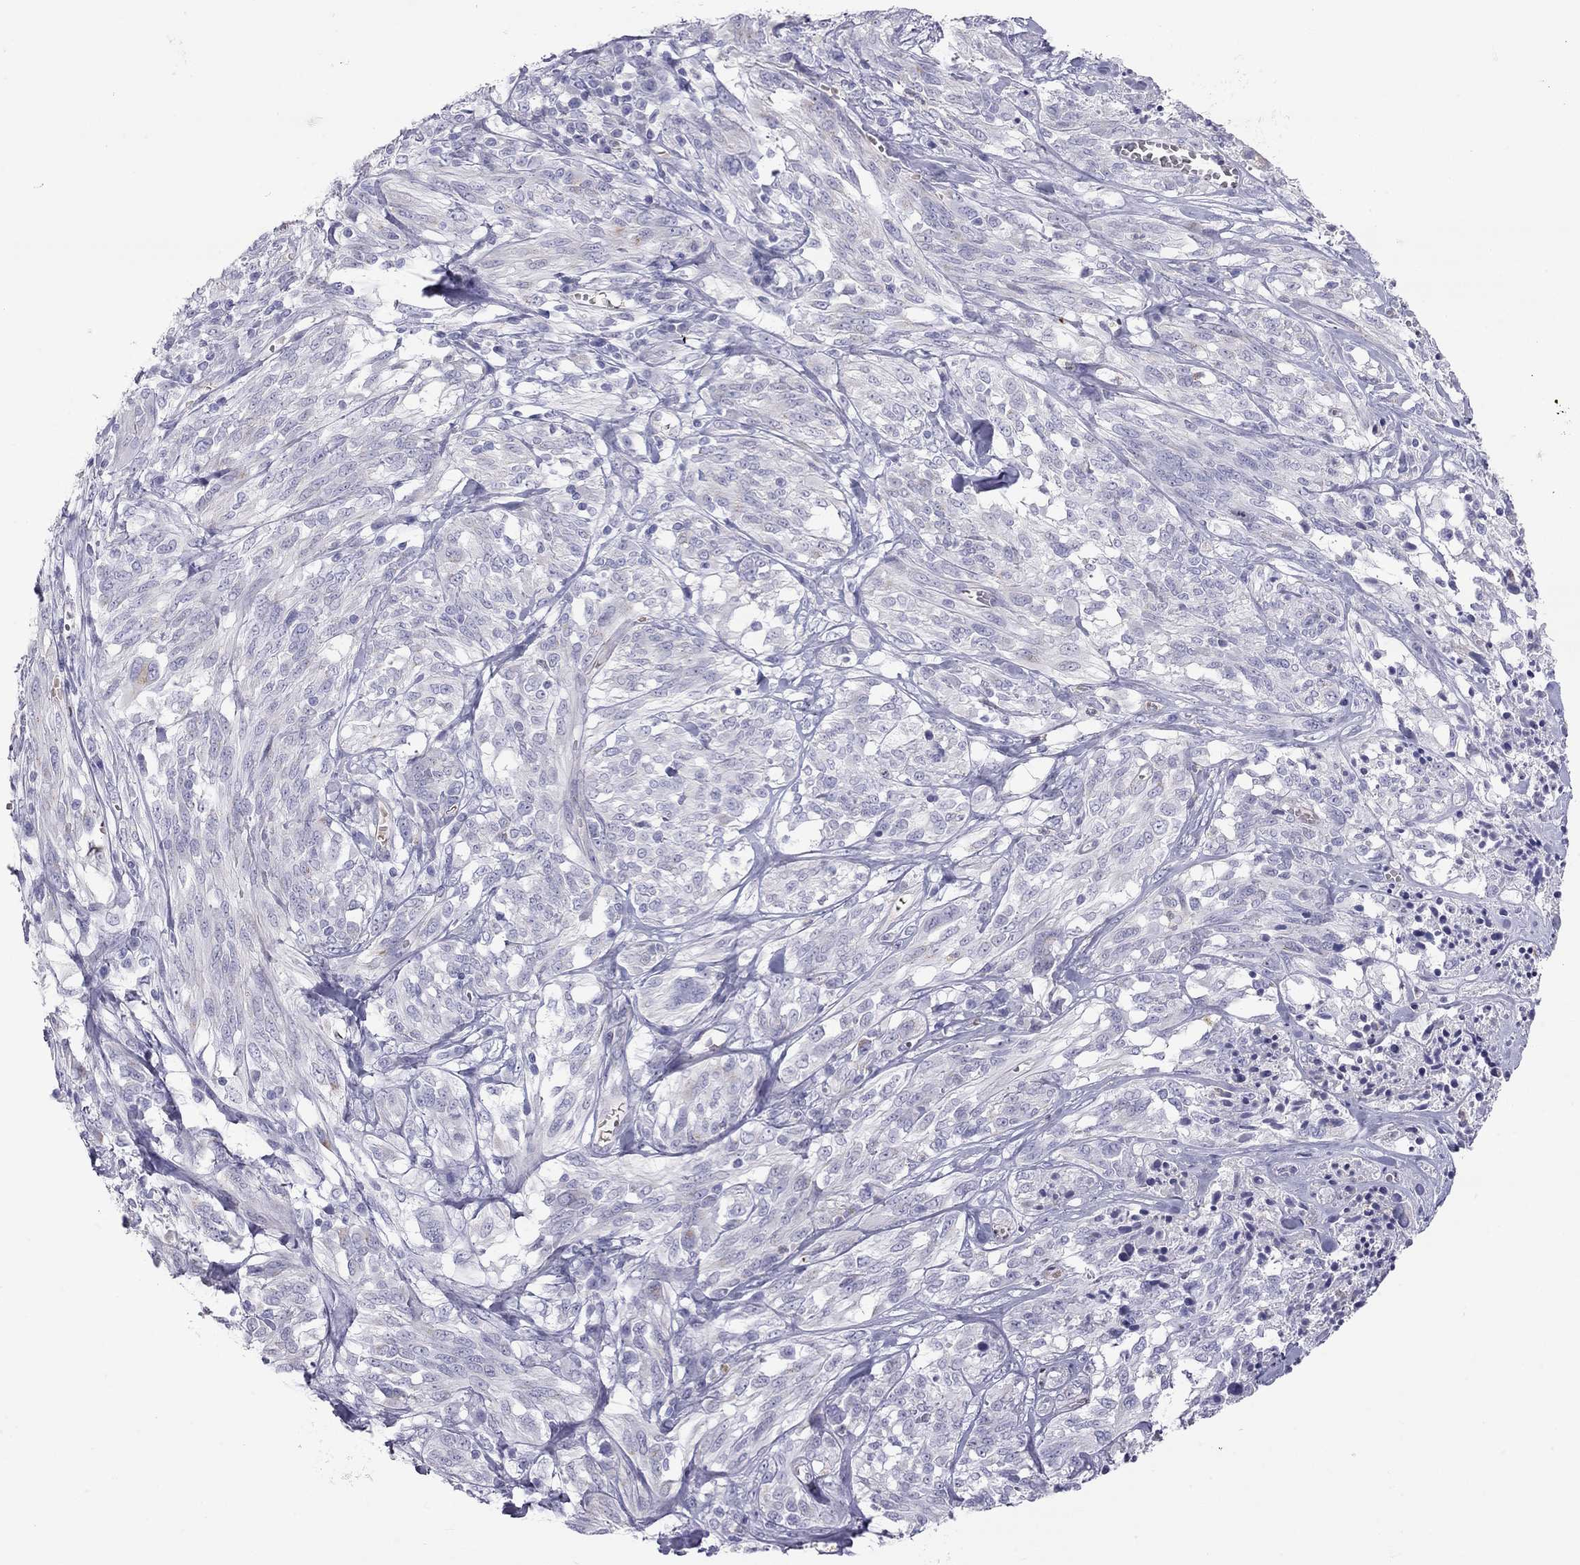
{"staining": {"intensity": "negative", "quantity": "none", "location": "none"}, "tissue": "melanoma", "cell_type": "Tumor cells", "image_type": "cancer", "snomed": [{"axis": "morphology", "description": "Malignant melanoma, NOS"}, {"axis": "topography", "description": "Skin"}], "caption": "An immunohistochemistry photomicrograph of melanoma is shown. There is no staining in tumor cells of melanoma. Nuclei are stained in blue.", "gene": "TDRD6", "patient": {"sex": "female", "age": 91}}